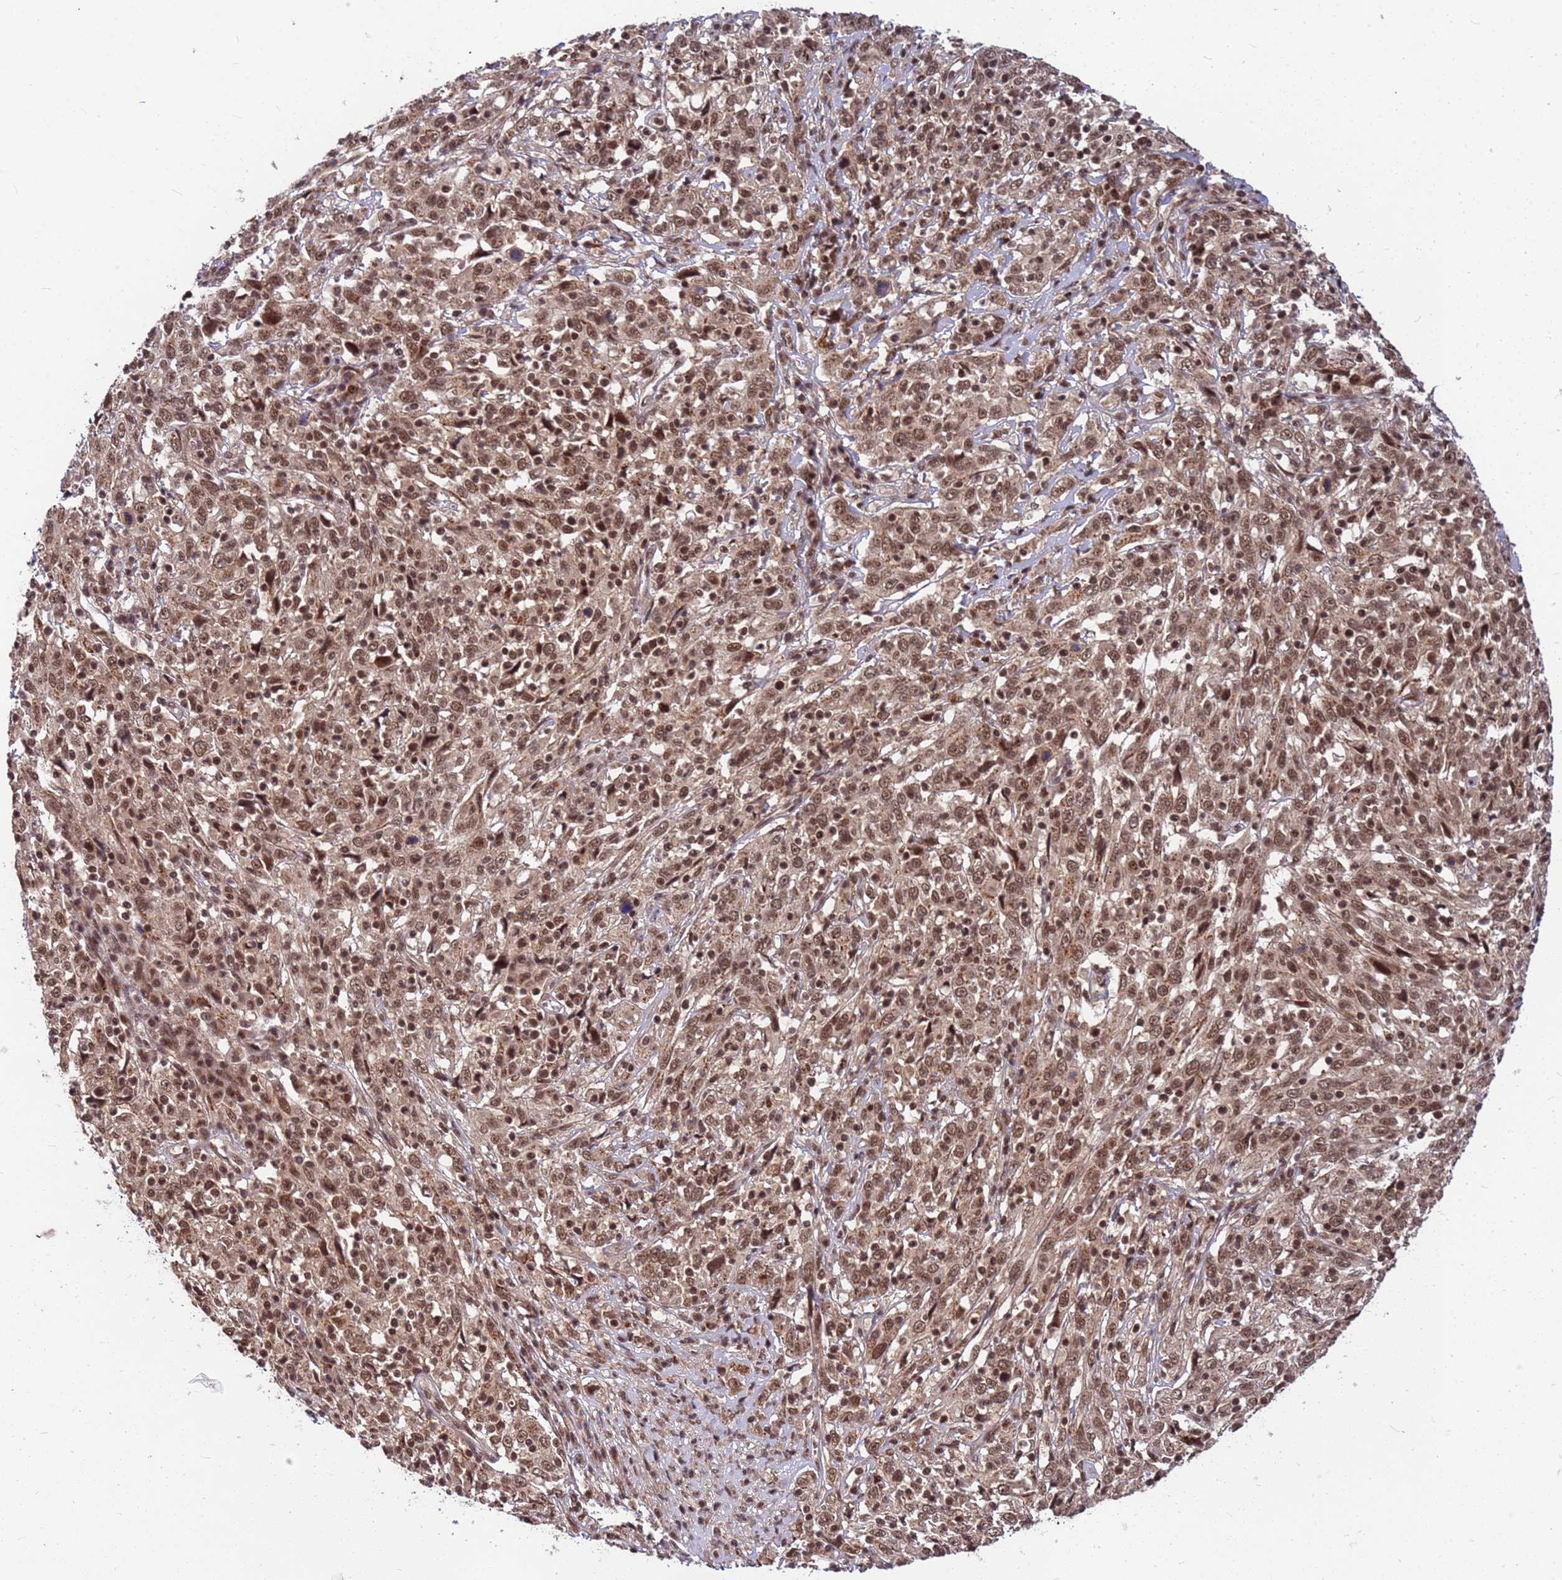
{"staining": {"intensity": "moderate", "quantity": ">75%", "location": "nuclear"}, "tissue": "cervical cancer", "cell_type": "Tumor cells", "image_type": "cancer", "snomed": [{"axis": "morphology", "description": "Squamous cell carcinoma, NOS"}, {"axis": "topography", "description": "Cervix"}], "caption": "Immunohistochemistry (IHC) staining of cervical cancer, which demonstrates medium levels of moderate nuclear positivity in approximately >75% of tumor cells indicating moderate nuclear protein positivity. The staining was performed using DAB (brown) for protein detection and nuclei were counterstained in hematoxylin (blue).", "gene": "NCBP2", "patient": {"sex": "female", "age": 46}}